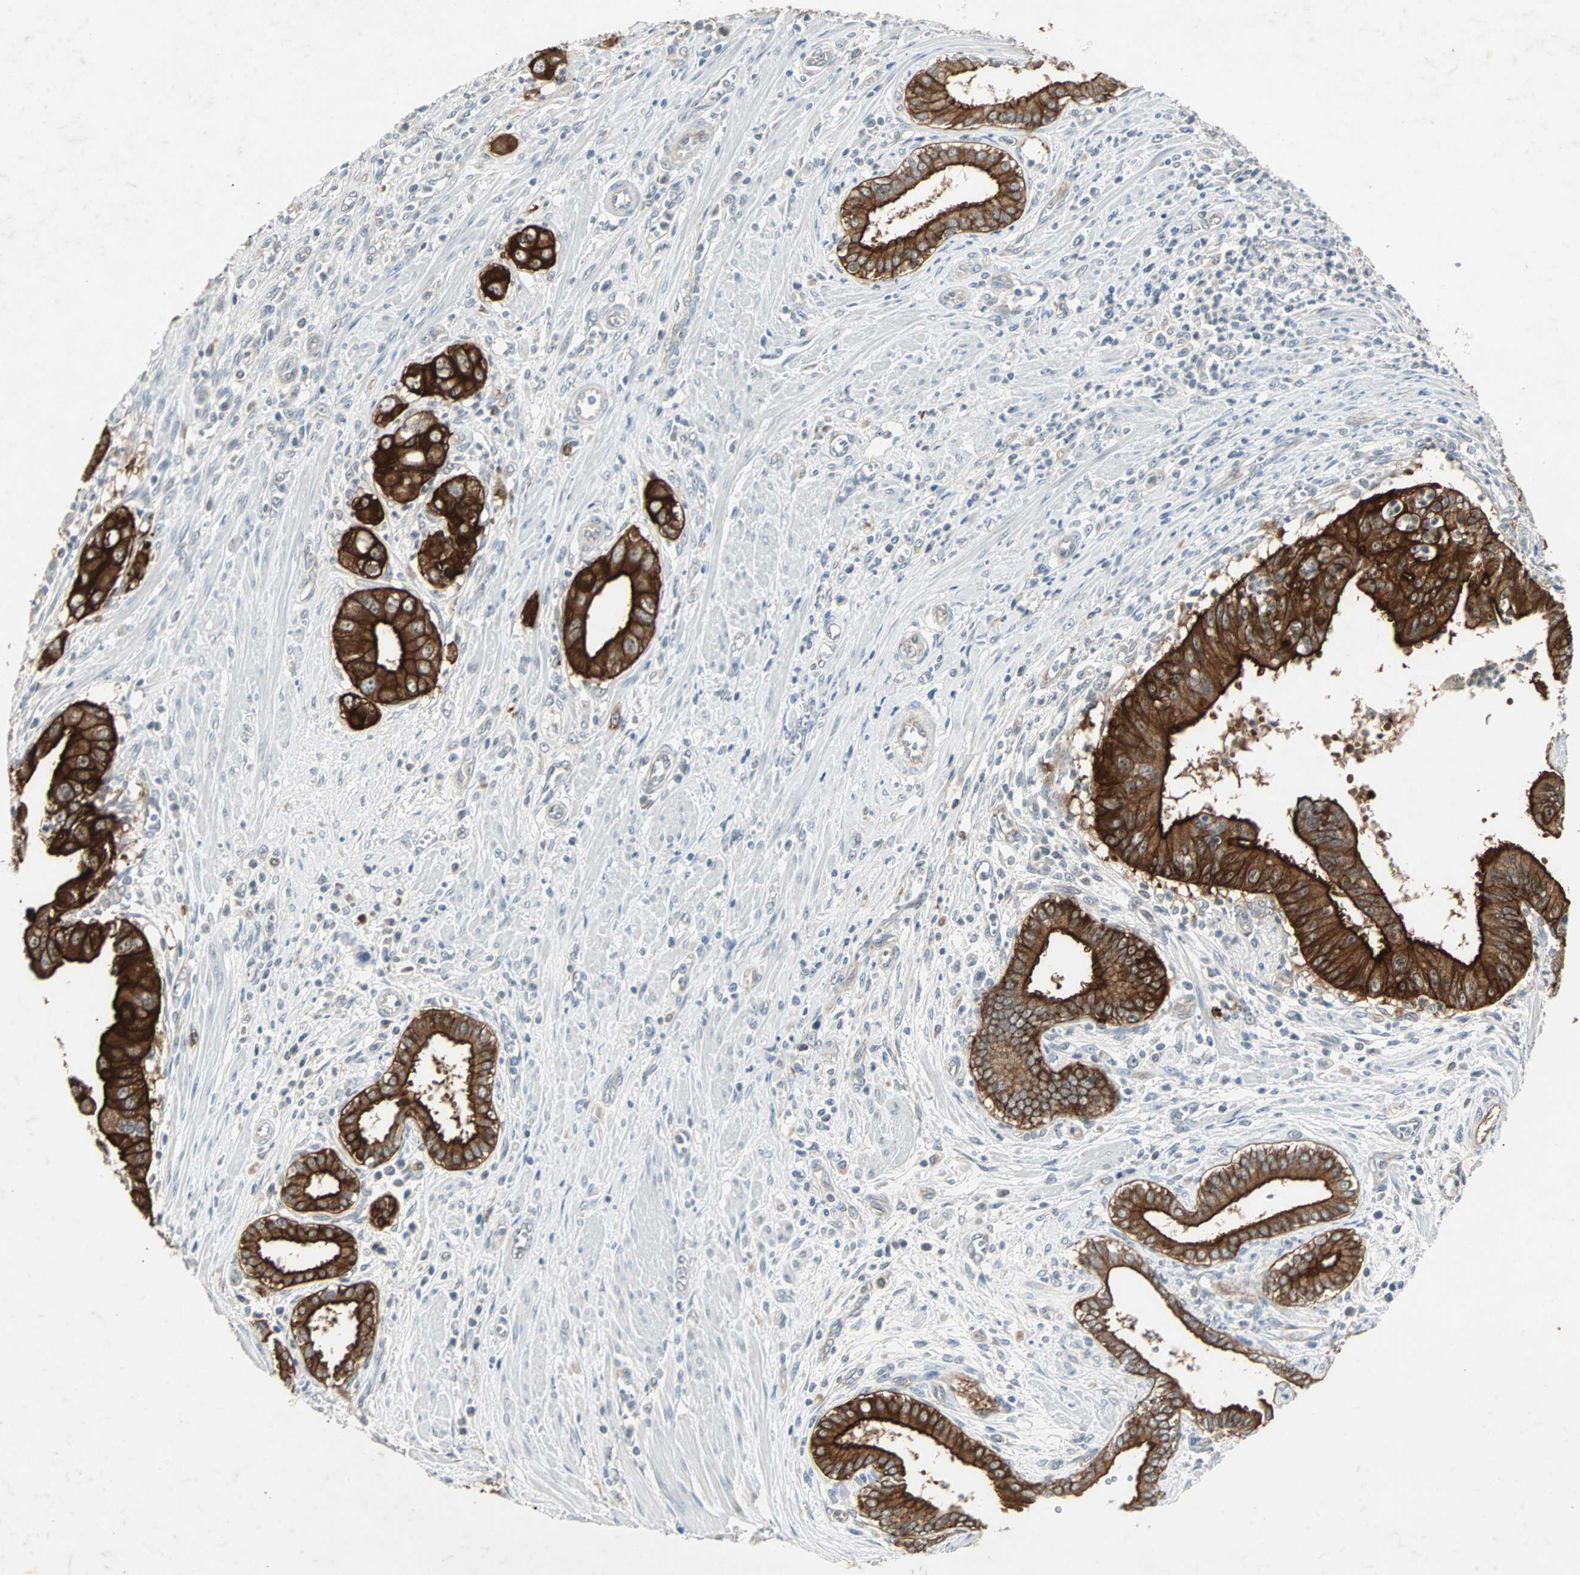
{"staining": {"intensity": "strong", "quantity": ">75%", "location": "cytoplasmic/membranous"}, "tissue": "pancreatic cancer", "cell_type": "Tumor cells", "image_type": "cancer", "snomed": [{"axis": "morphology", "description": "Normal tissue, NOS"}, {"axis": "topography", "description": "Lymph node"}], "caption": "An image of human pancreatic cancer stained for a protein exhibits strong cytoplasmic/membranous brown staining in tumor cells. Using DAB (3,3'-diaminobenzidine) (brown) and hematoxylin (blue) stains, captured at high magnification using brightfield microscopy.", "gene": "CMC2", "patient": {"sex": "male", "age": 50}}